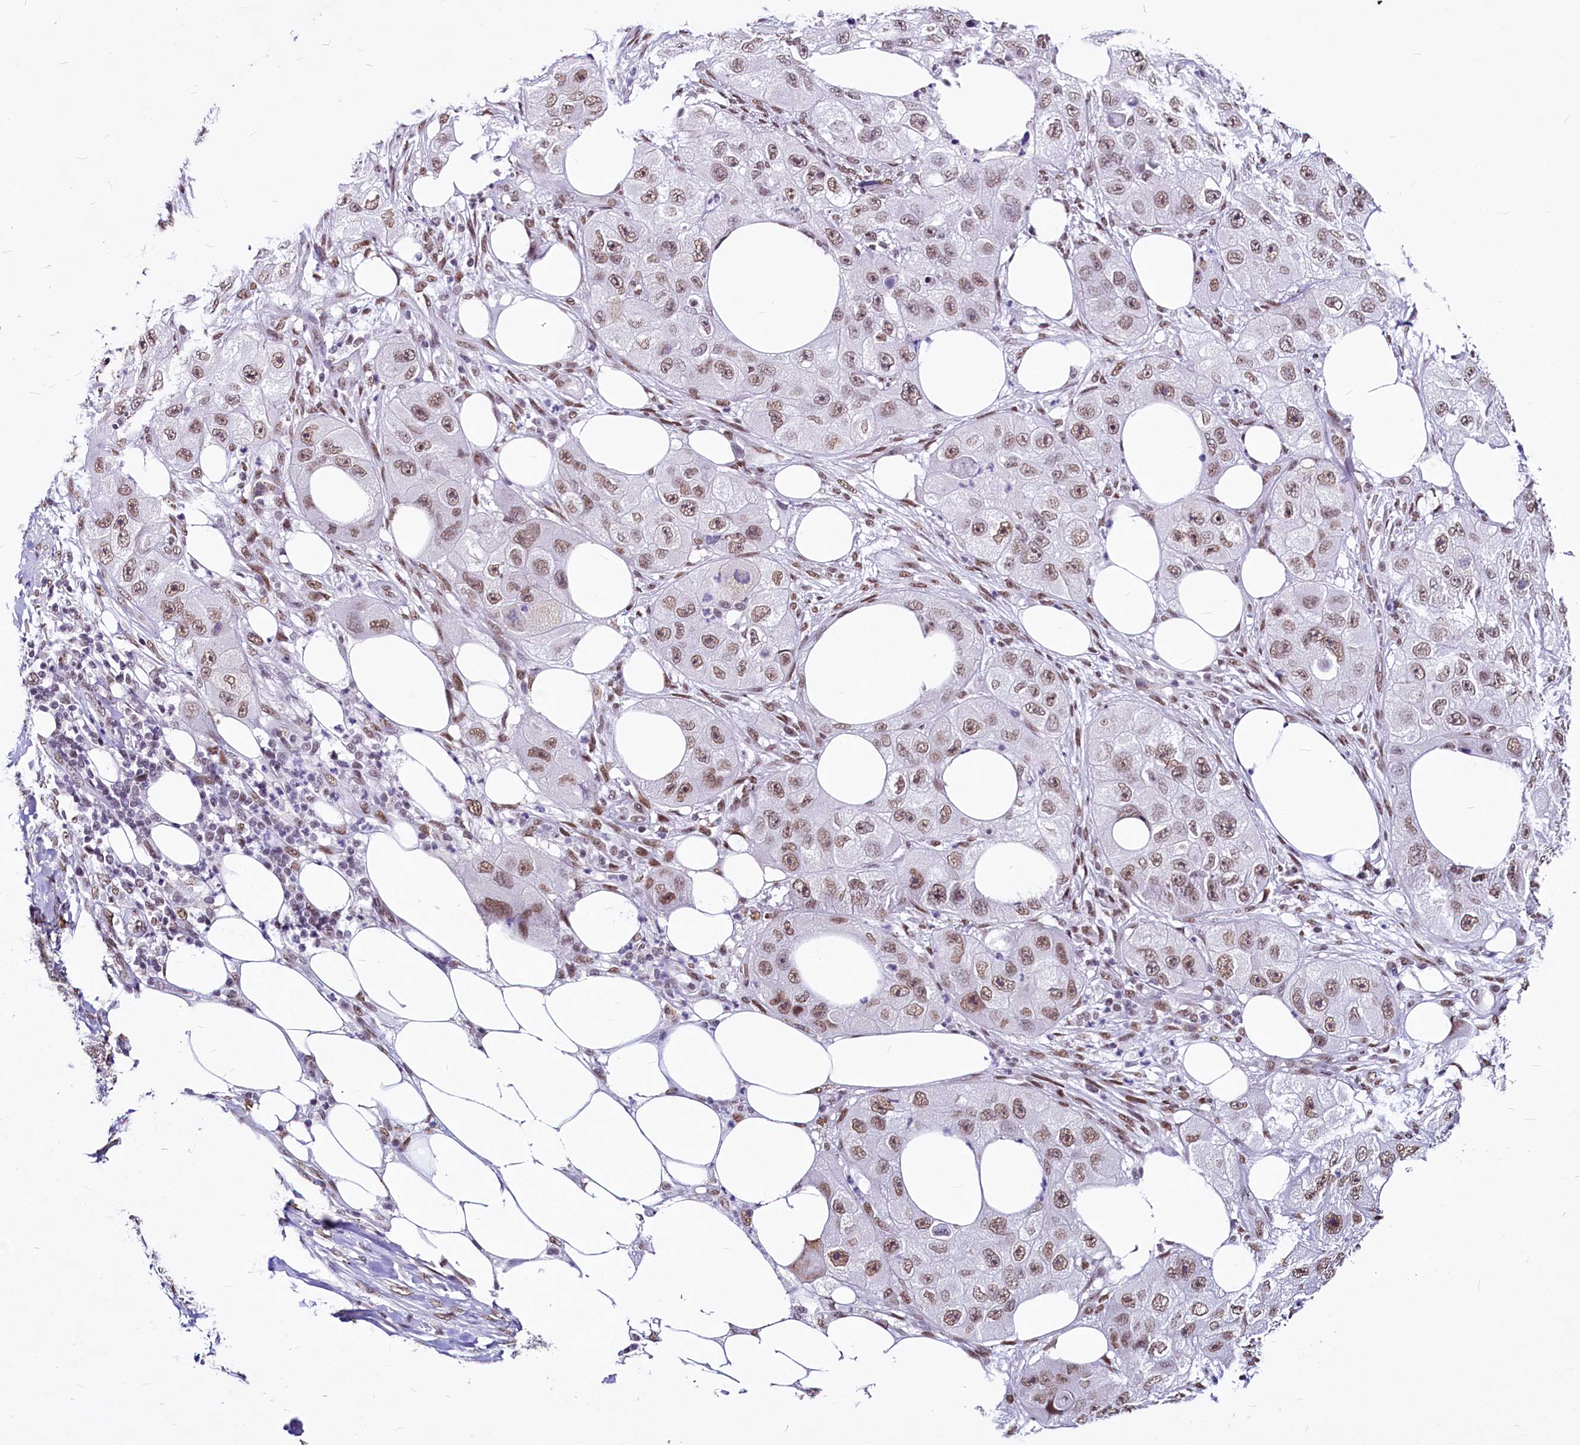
{"staining": {"intensity": "moderate", "quantity": ">75%", "location": "nuclear"}, "tissue": "skin cancer", "cell_type": "Tumor cells", "image_type": "cancer", "snomed": [{"axis": "morphology", "description": "Squamous cell carcinoma, NOS"}, {"axis": "topography", "description": "Skin"}, {"axis": "topography", "description": "Subcutis"}], "caption": "Immunohistochemistry image of neoplastic tissue: skin squamous cell carcinoma stained using immunohistochemistry (IHC) exhibits medium levels of moderate protein expression localized specifically in the nuclear of tumor cells, appearing as a nuclear brown color.", "gene": "PARPBP", "patient": {"sex": "male", "age": 73}}